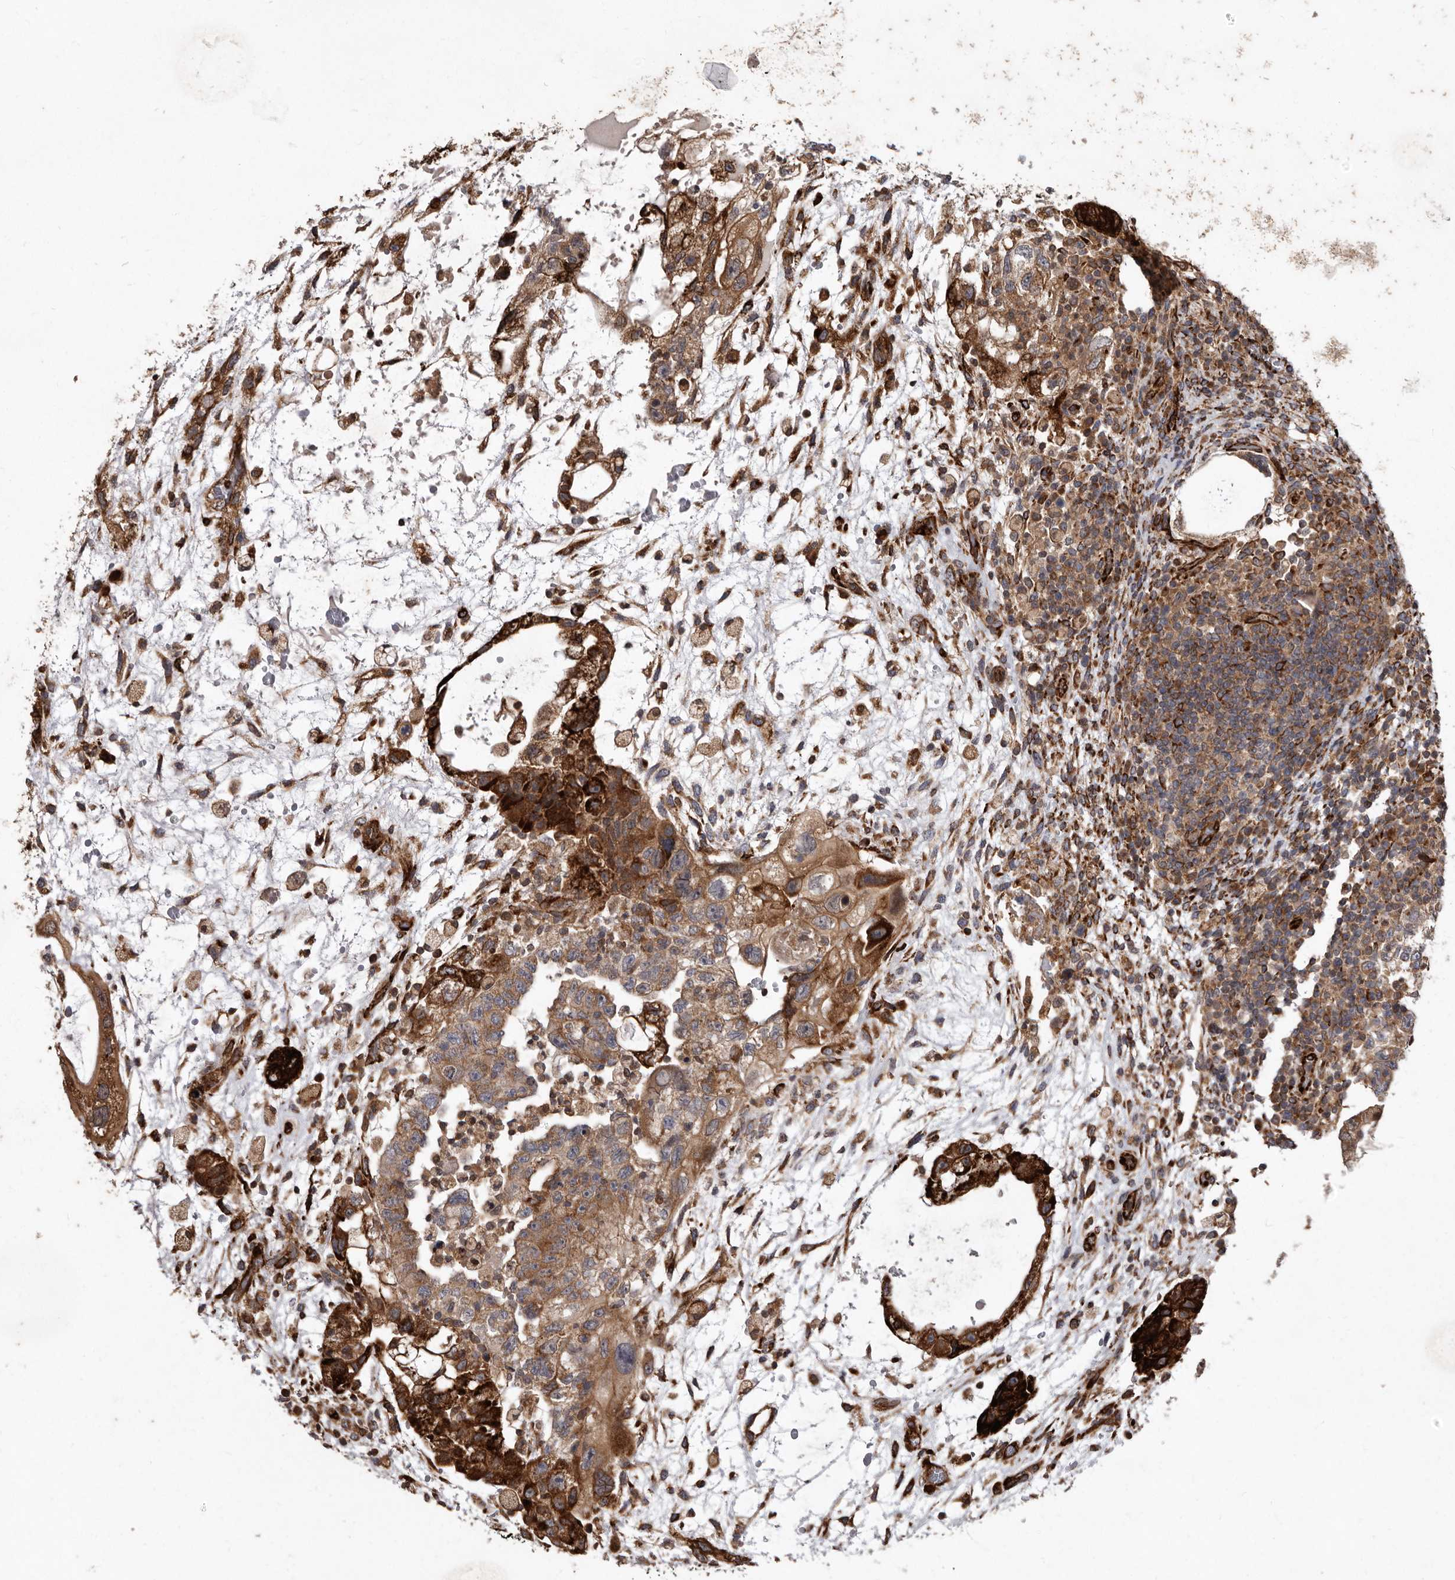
{"staining": {"intensity": "strong", "quantity": ">75%", "location": "cytoplasmic/membranous"}, "tissue": "testis cancer", "cell_type": "Tumor cells", "image_type": "cancer", "snomed": [{"axis": "morphology", "description": "Carcinoma, Embryonal, NOS"}, {"axis": "topography", "description": "Testis"}], "caption": "Tumor cells exhibit strong cytoplasmic/membranous positivity in about >75% of cells in testis cancer. (DAB (3,3'-diaminobenzidine) IHC with brightfield microscopy, high magnification).", "gene": "FLAD1", "patient": {"sex": "male", "age": 36}}